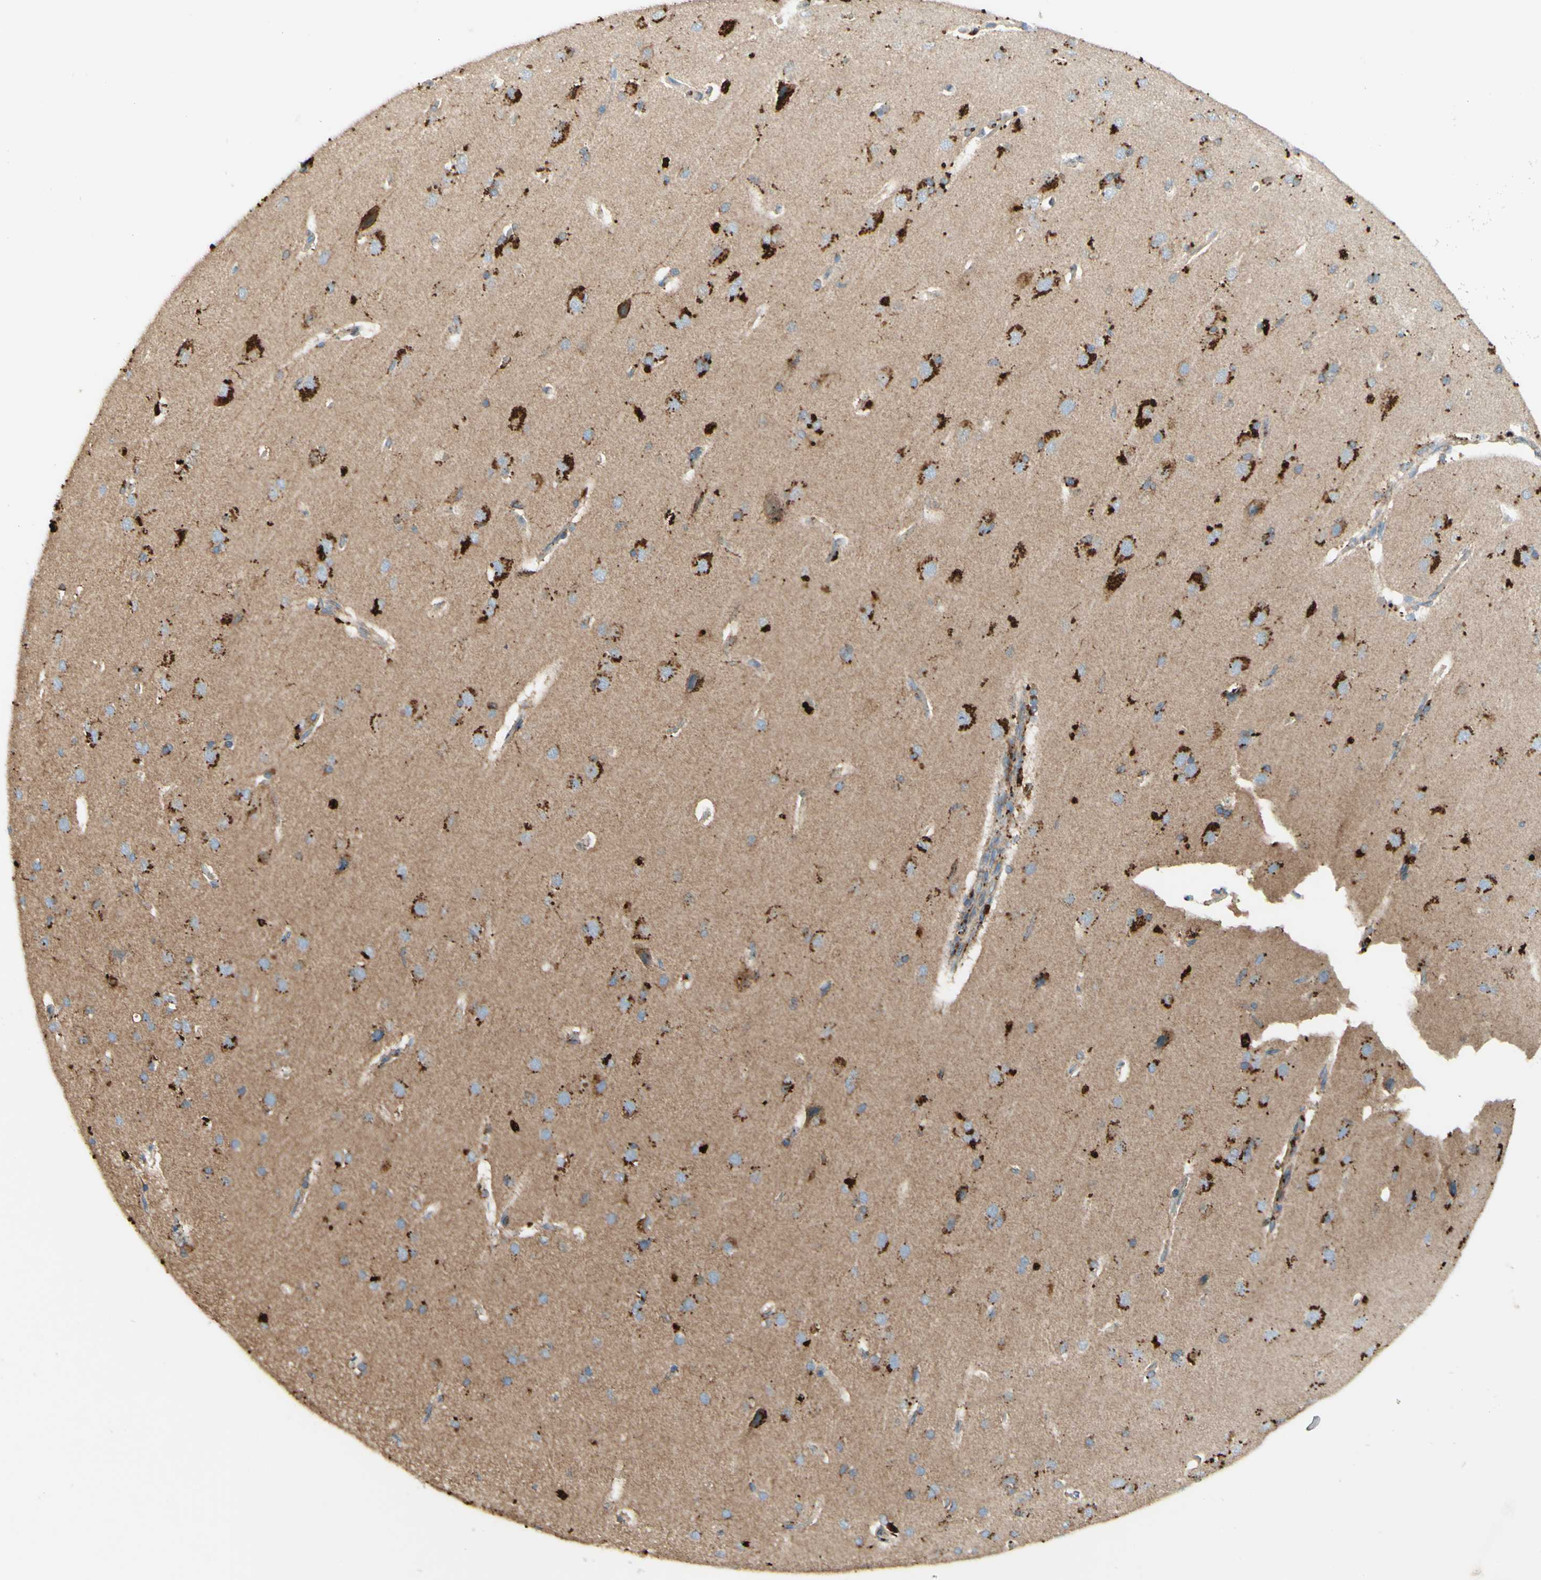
{"staining": {"intensity": "moderate", "quantity": ">75%", "location": "cytoplasmic/membranous"}, "tissue": "cerebral cortex", "cell_type": "Endothelial cells", "image_type": "normal", "snomed": [{"axis": "morphology", "description": "Normal tissue, NOS"}, {"axis": "topography", "description": "Cerebral cortex"}], "caption": "Normal cerebral cortex was stained to show a protein in brown. There is medium levels of moderate cytoplasmic/membranous positivity in approximately >75% of endothelial cells. The staining is performed using DAB (3,3'-diaminobenzidine) brown chromogen to label protein expression. The nuclei are counter-stained blue using hematoxylin.", "gene": "ARMC10", "patient": {"sex": "male", "age": 62}}